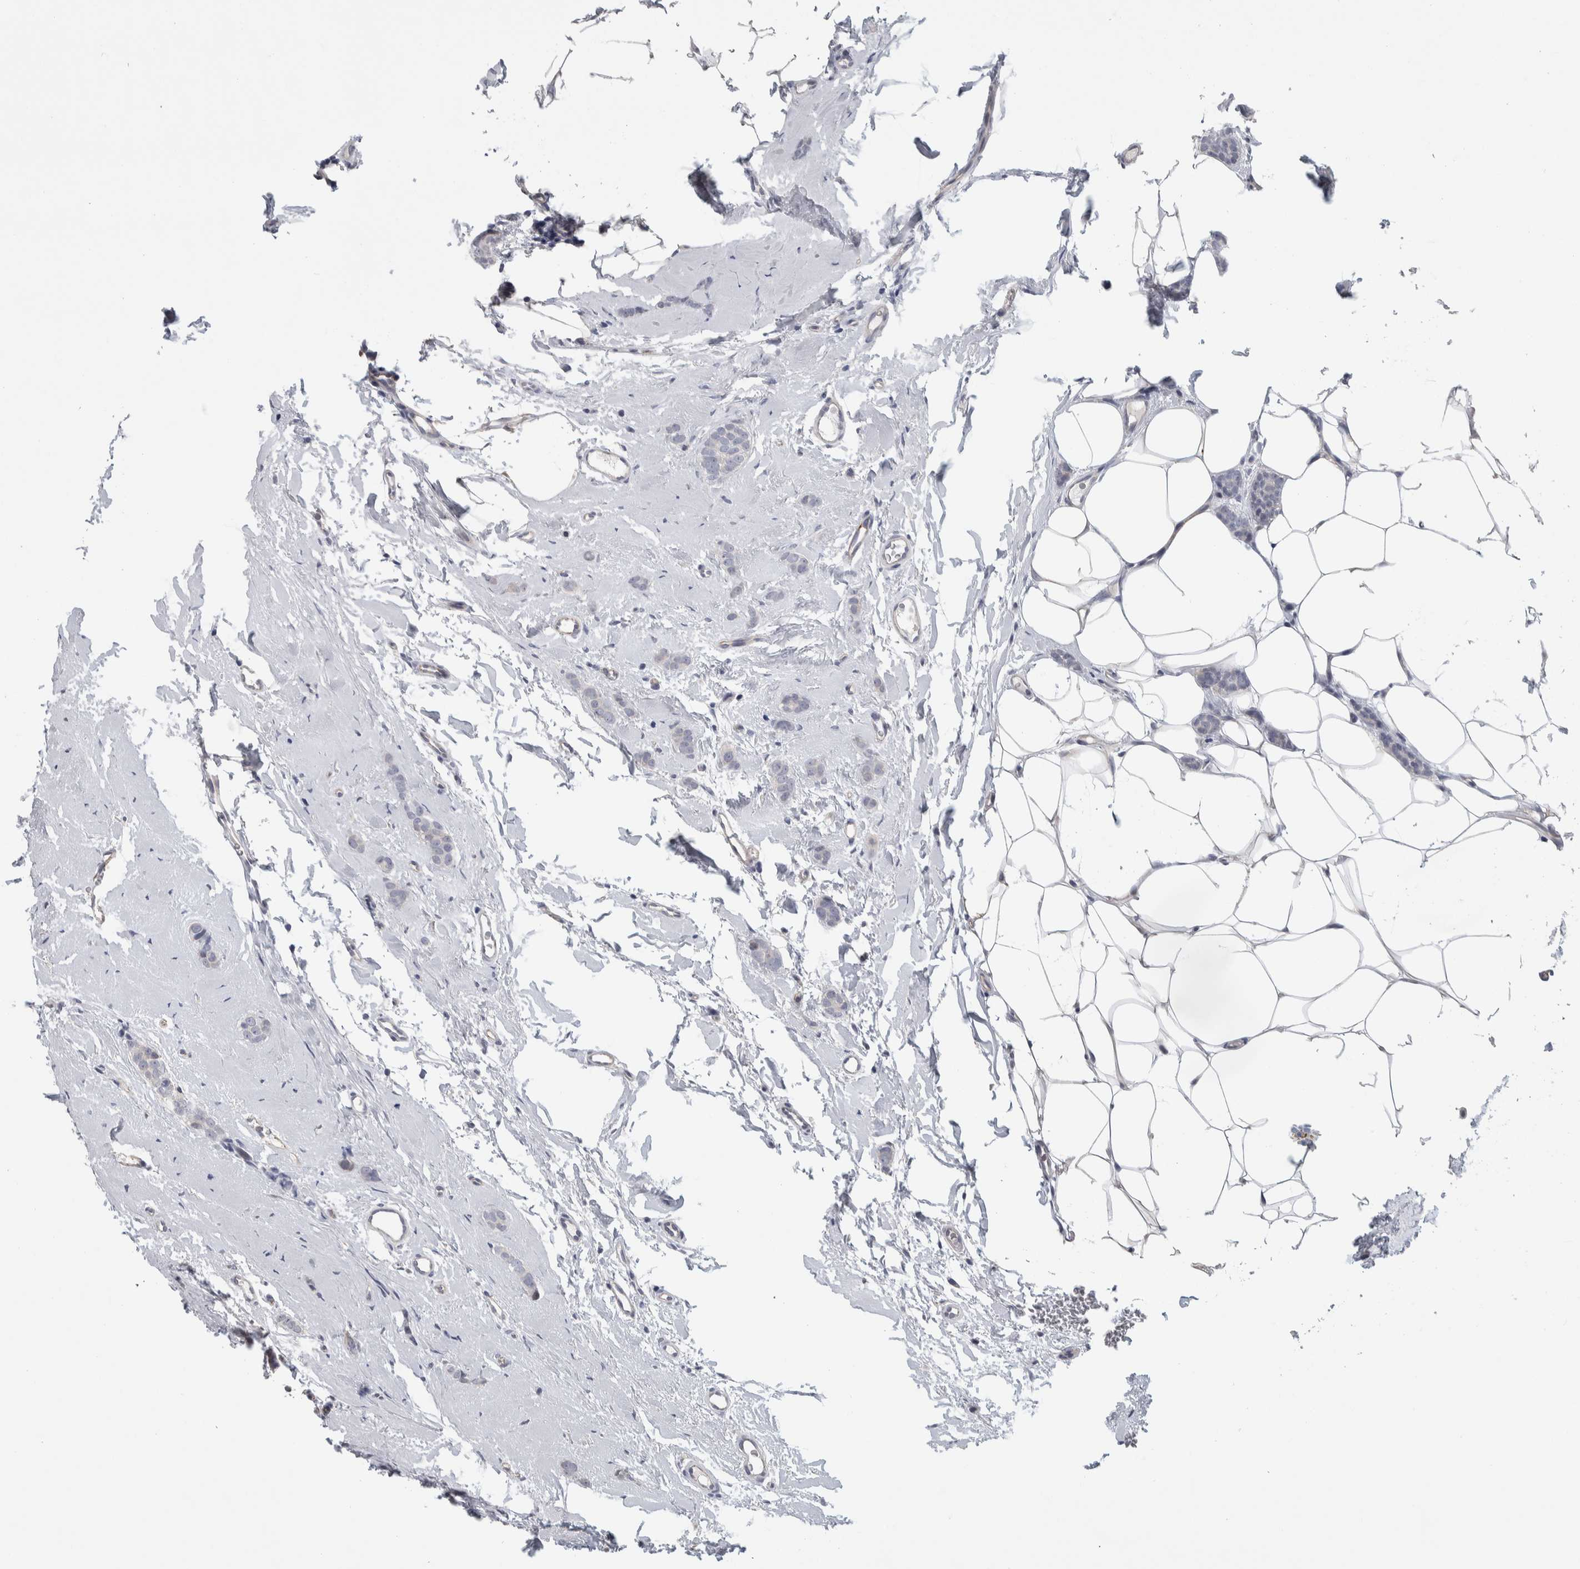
{"staining": {"intensity": "negative", "quantity": "none", "location": "none"}, "tissue": "breast cancer", "cell_type": "Tumor cells", "image_type": "cancer", "snomed": [{"axis": "morphology", "description": "Lobular carcinoma"}, {"axis": "topography", "description": "Skin"}, {"axis": "topography", "description": "Breast"}], "caption": "The histopathology image shows no significant expression in tumor cells of lobular carcinoma (breast).", "gene": "ZNF862", "patient": {"sex": "female", "age": 46}}